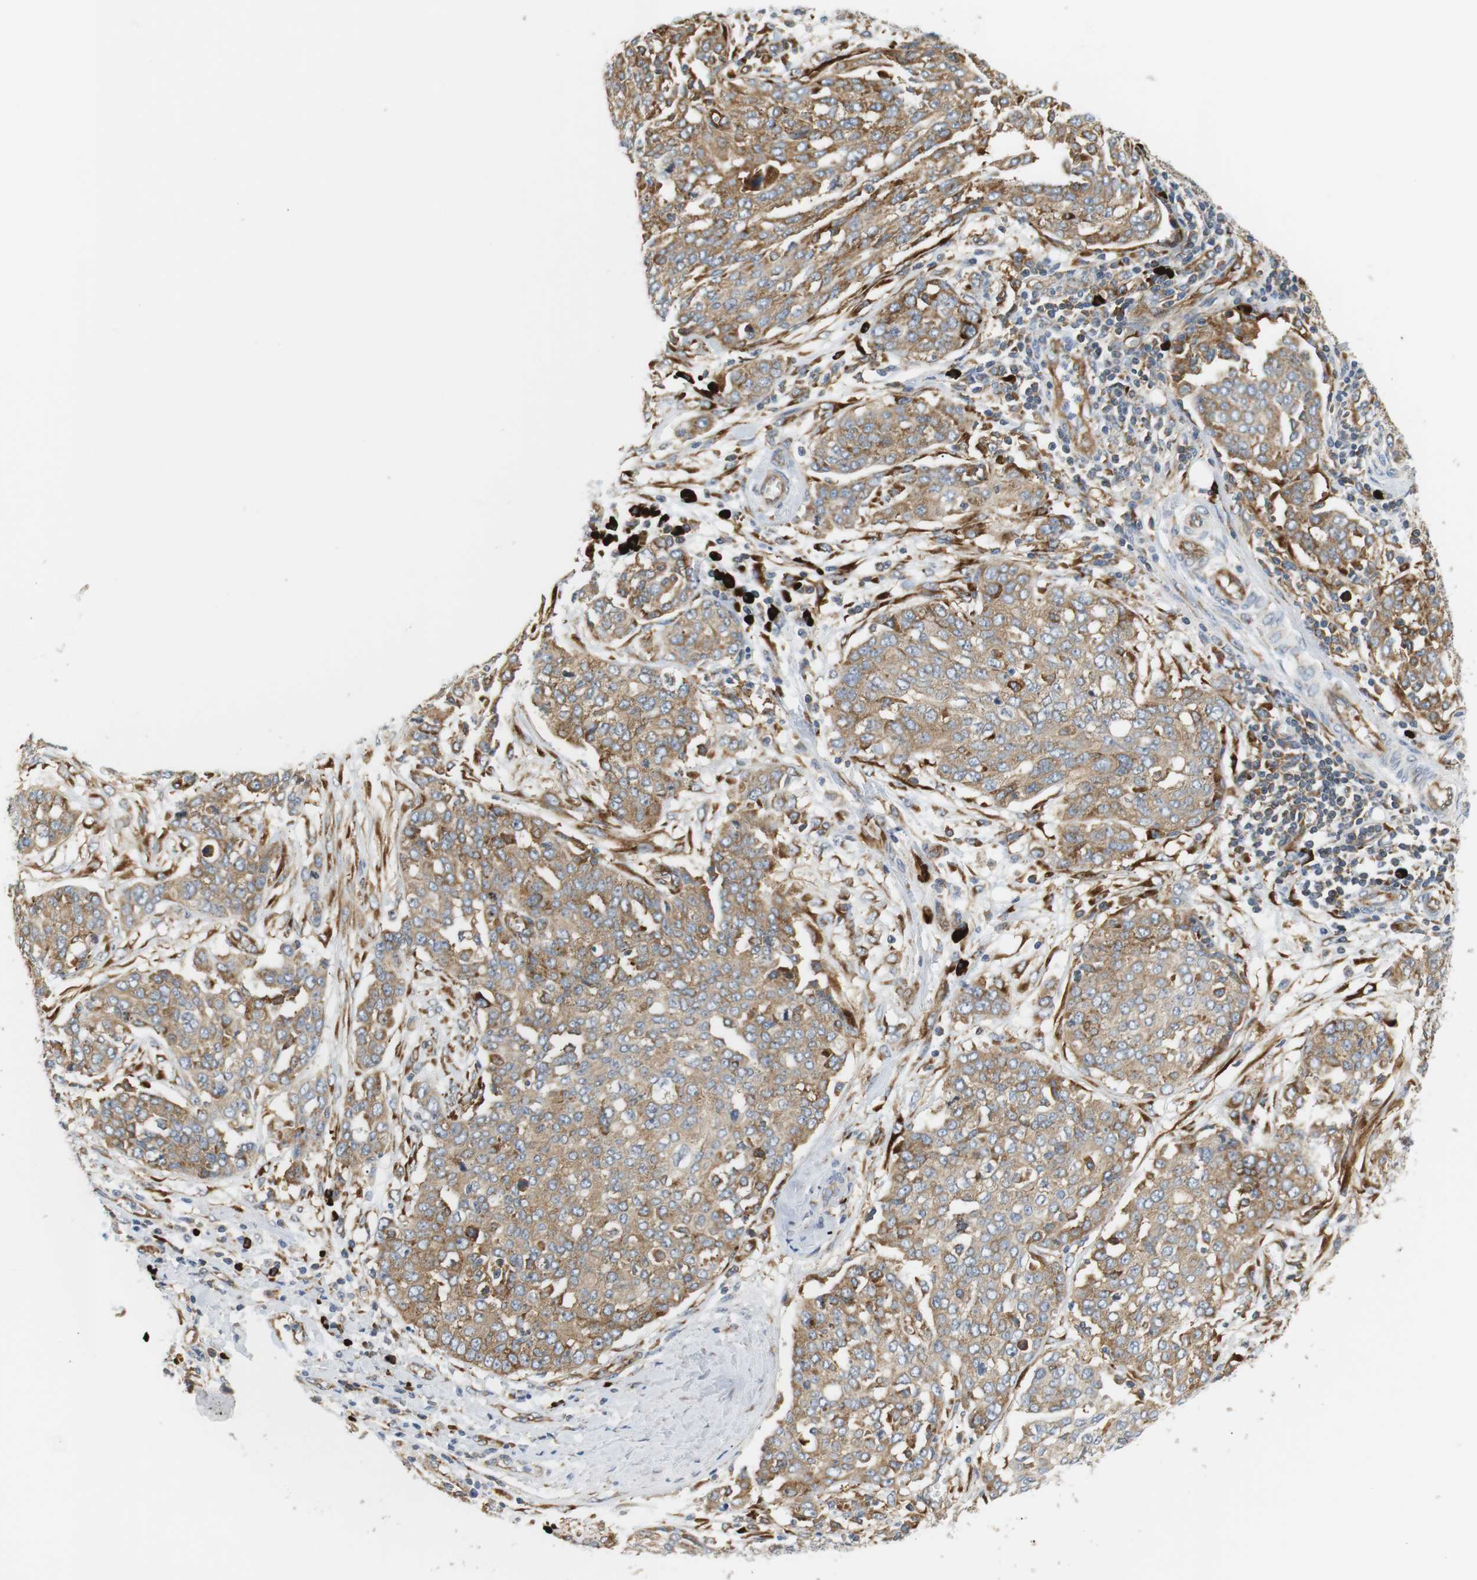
{"staining": {"intensity": "moderate", "quantity": ">75%", "location": "cytoplasmic/membranous"}, "tissue": "ovarian cancer", "cell_type": "Tumor cells", "image_type": "cancer", "snomed": [{"axis": "morphology", "description": "Cystadenocarcinoma, serous, NOS"}, {"axis": "topography", "description": "Soft tissue"}, {"axis": "topography", "description": "Ovary"}], "caption": "A high-resolution histopathology image shows immunohistochemistry staining of ovarian cancer, which demonstrates moderate cytoplasmic/membranous positivity in approximately >75% of tumor cells.", "gene": "TMEM200A", "patient": {"sex": "female", "age": 57}}